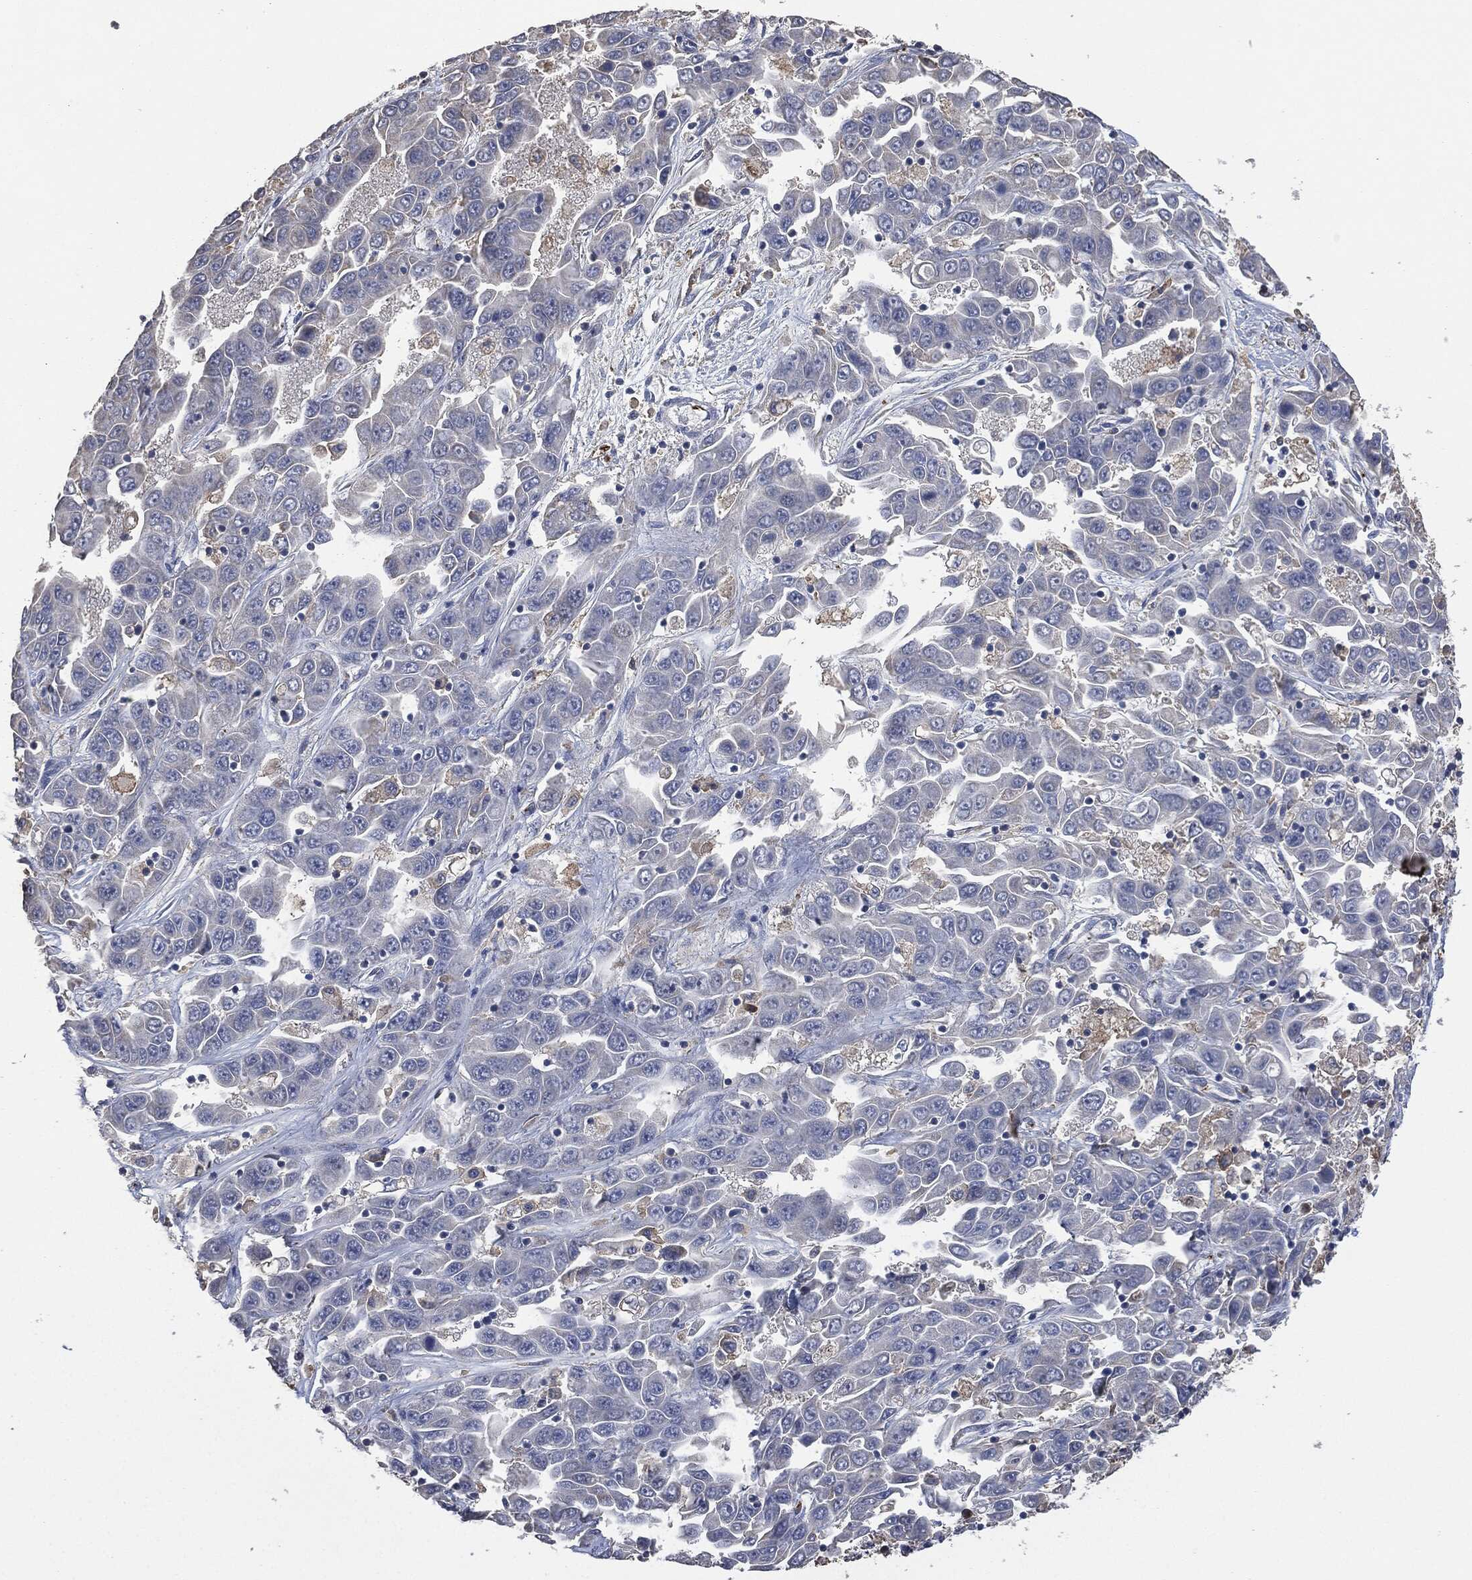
{"staining": {"intensity": "negative", "quantity": "none", "location": "none"}, "tissue": "liver cancer", "cell_type": "Tumor cells", "image_type": "cancer", "snomed": [{"axis": "morphology", "description": "Cholangiocarcinoma"}, {"axis": "topography", "description": "Liver"}], "caption": "Immunohistochemical staining of human liver cancer (cholangiocarcinoma) exhibits no significant staining in tumor cells.", "gene": "CD33", "patient": {"sex": "female", "age": 52}}